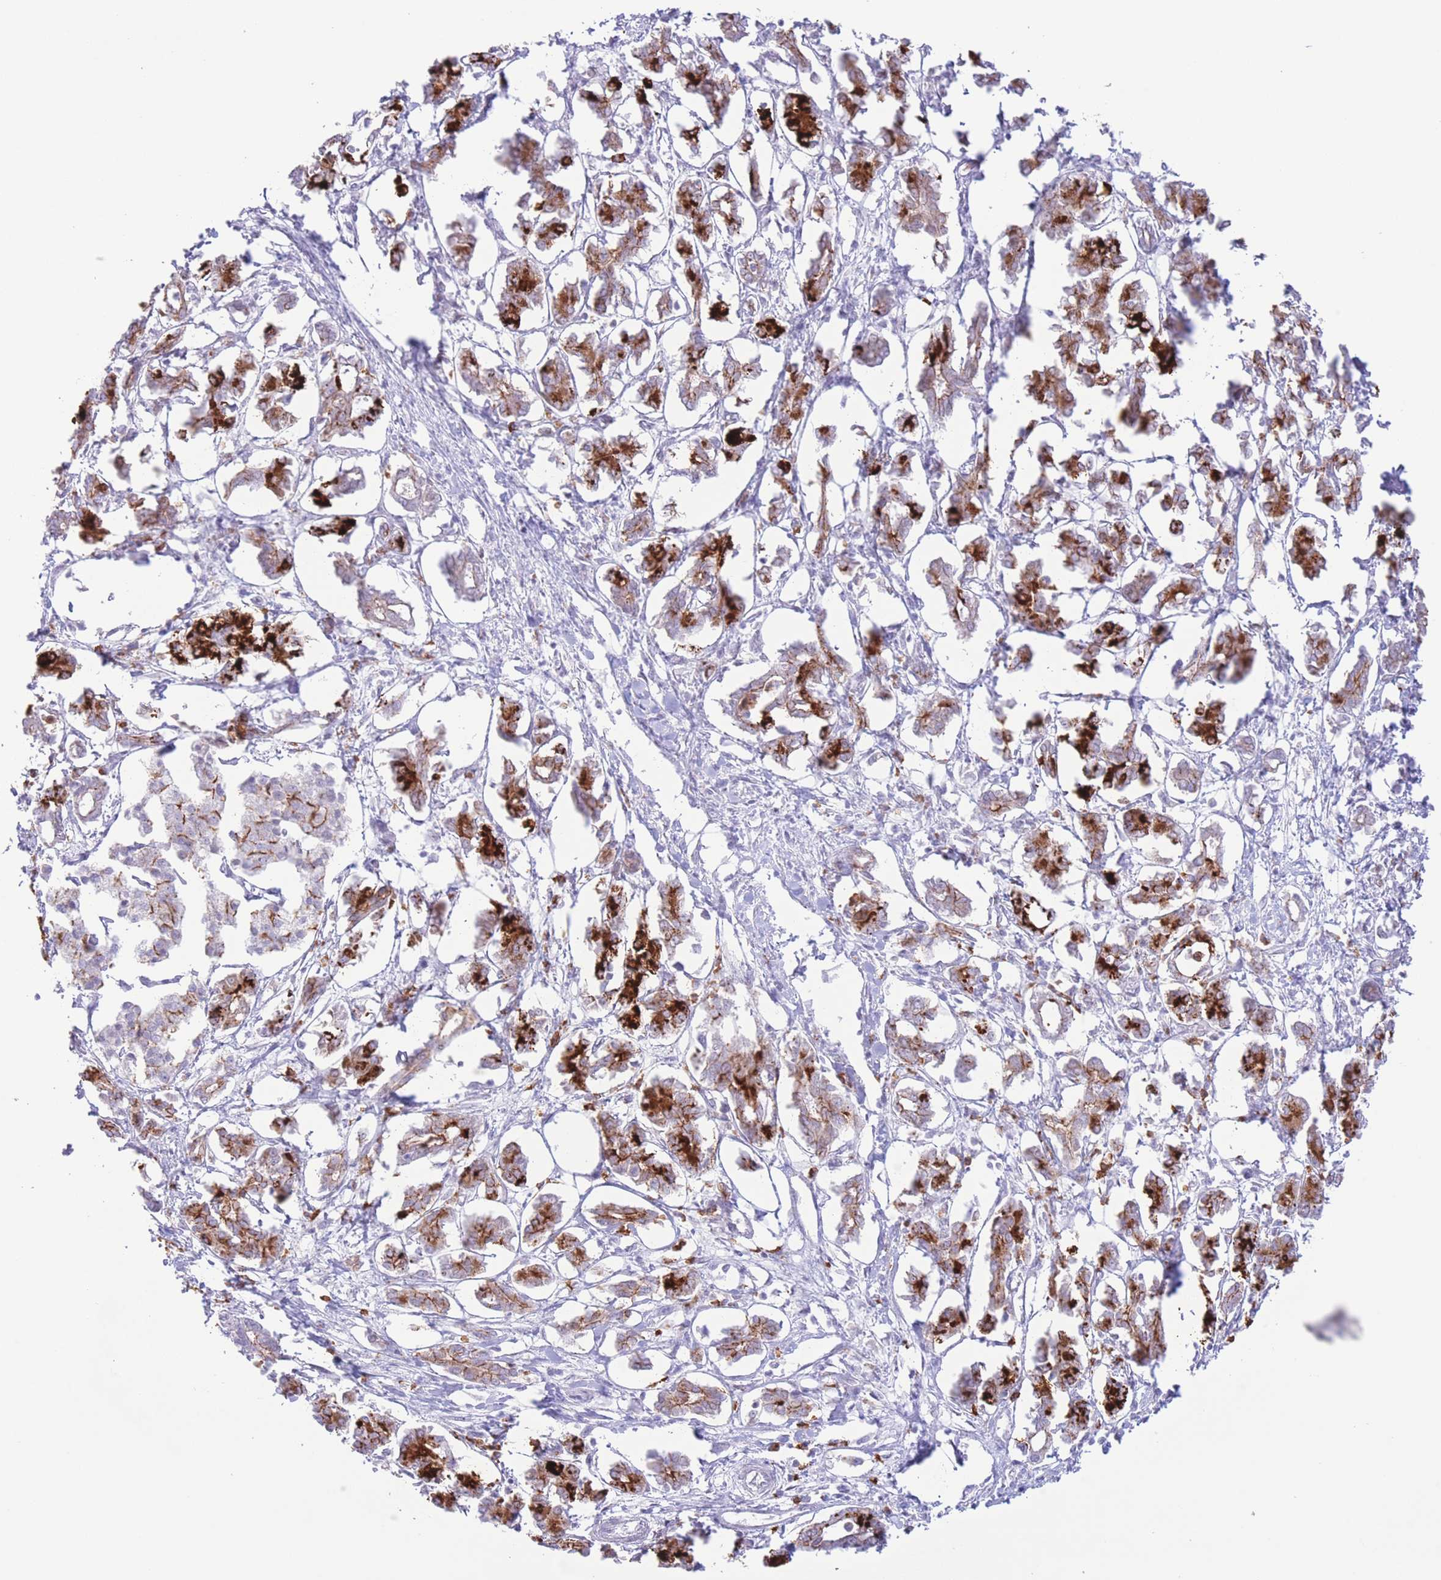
{"staining": {"intensity": "strong", "quantity": "25%-75%", "location": "cytoplasmic/membranous"}, "tissue": "pancreatic cancer", "cell_type": "Tumor cells", "image_type": "cancer", "snomed": [{"axis": "morphology", "description": "Adenocarcinoma, NOS"}, {"axis": "topography", "description": "Pancreas"}], "caption": "Pancreatic cancer tissue reveals strong cytoplasmic/membranous positivity in about 25%-75% of tumor cells The protein is shown in brown color, while the nuclei are stained blue.", "gene": "LCLAT1", "patient": {"sex": "male", "age": 61}}